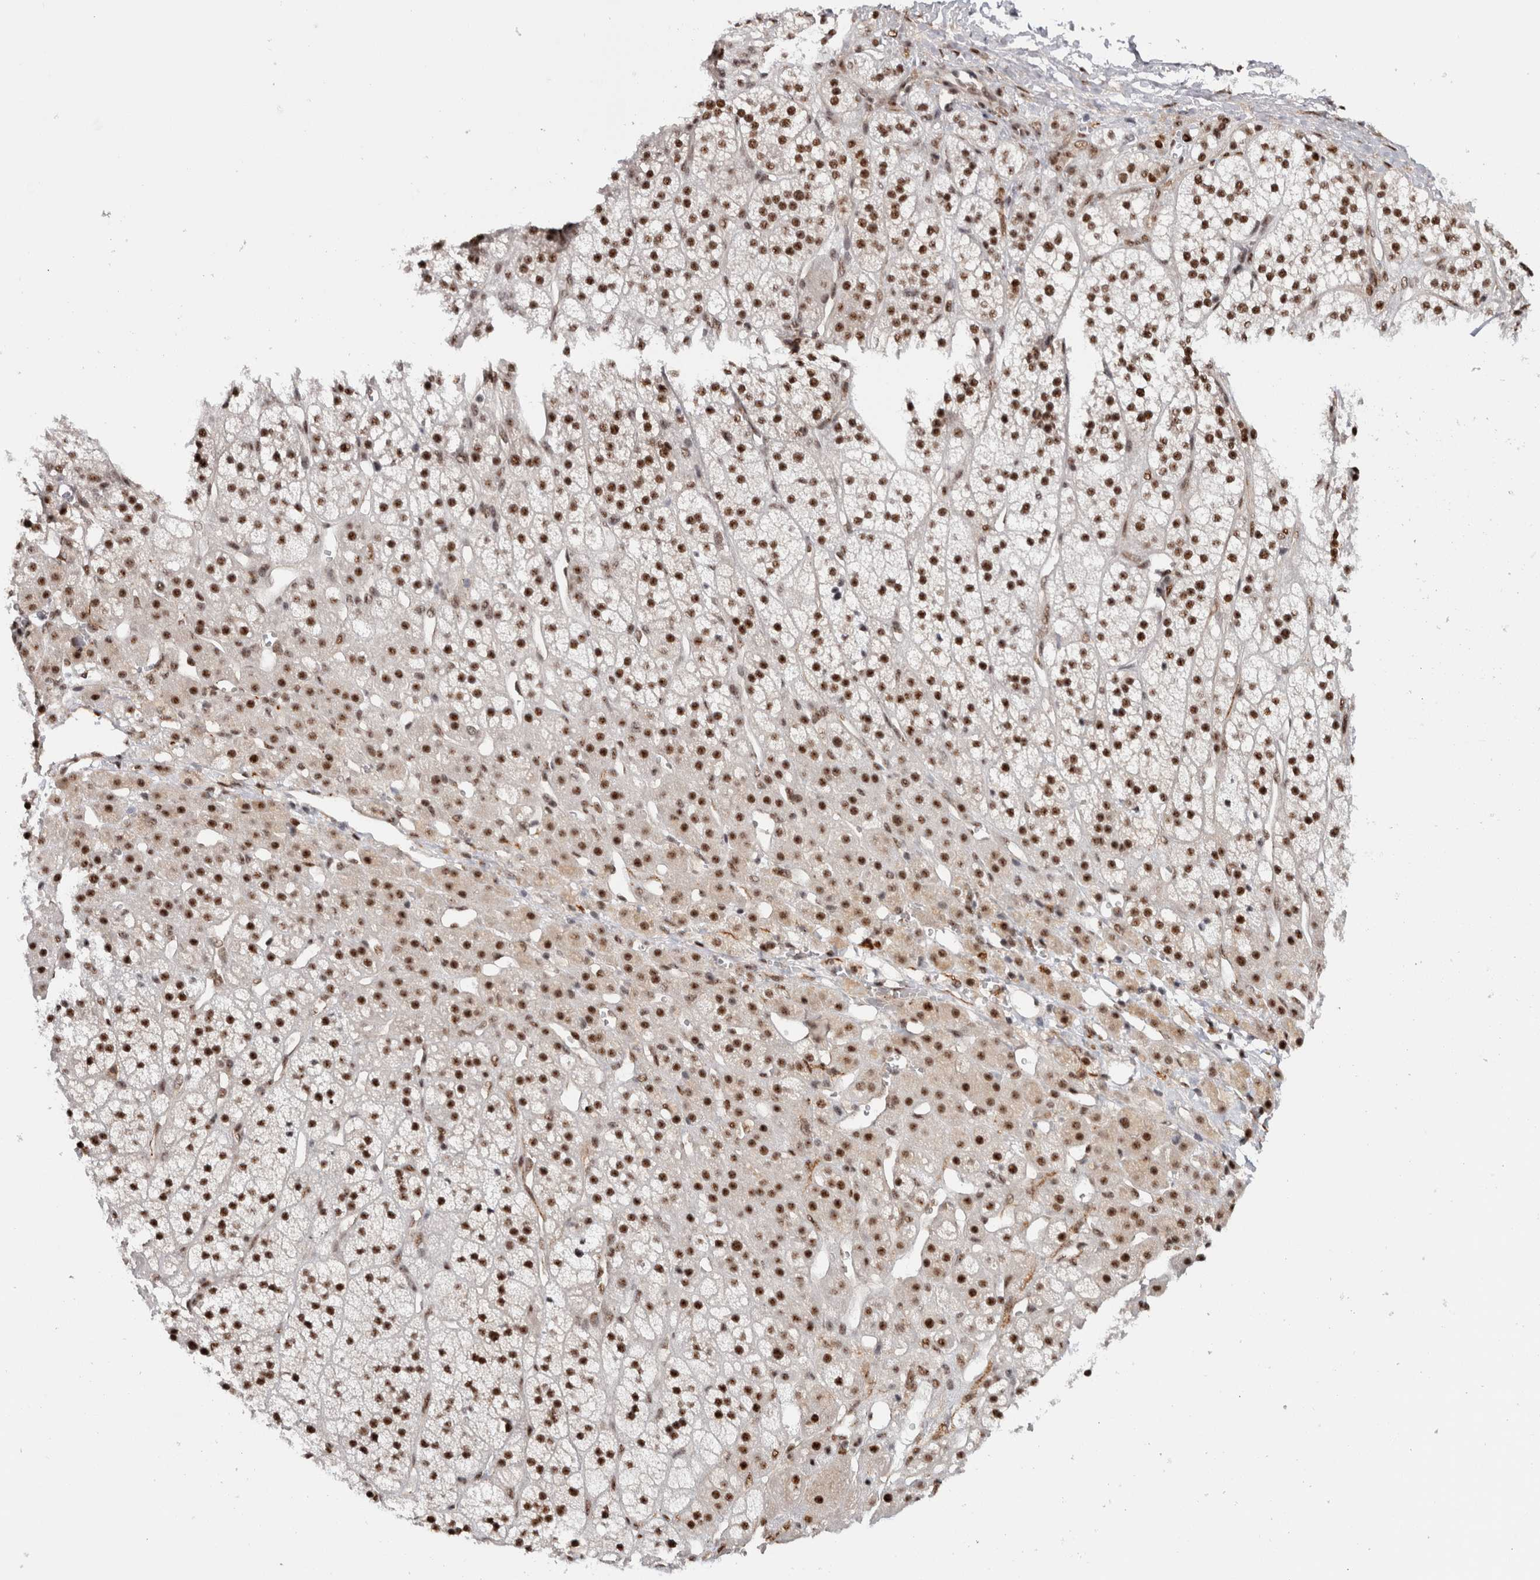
{"staining": {"intensity": "strong", "quantity": ">75%", "location": "nuclear"}, "tissue": "adrenal gland", "cell_type": "Glandular cells", "image_type": "normal", "snomed": [{"axis": "morphology", "description": "Normal tissue, NOS"}, {"axis": "topography", "description": "Adrenal gland"}], "caption": "High-magnification brightfield microscopy of normal adrenal gland stained with DAB (brown) and counterstained with hematoxylin (blue). glandular cells exhibit strong nuclear staining is appreciated in approximately>75% of cells.", "gene": "MKNK1", "patient": {"sex": "male", "age": 56}}